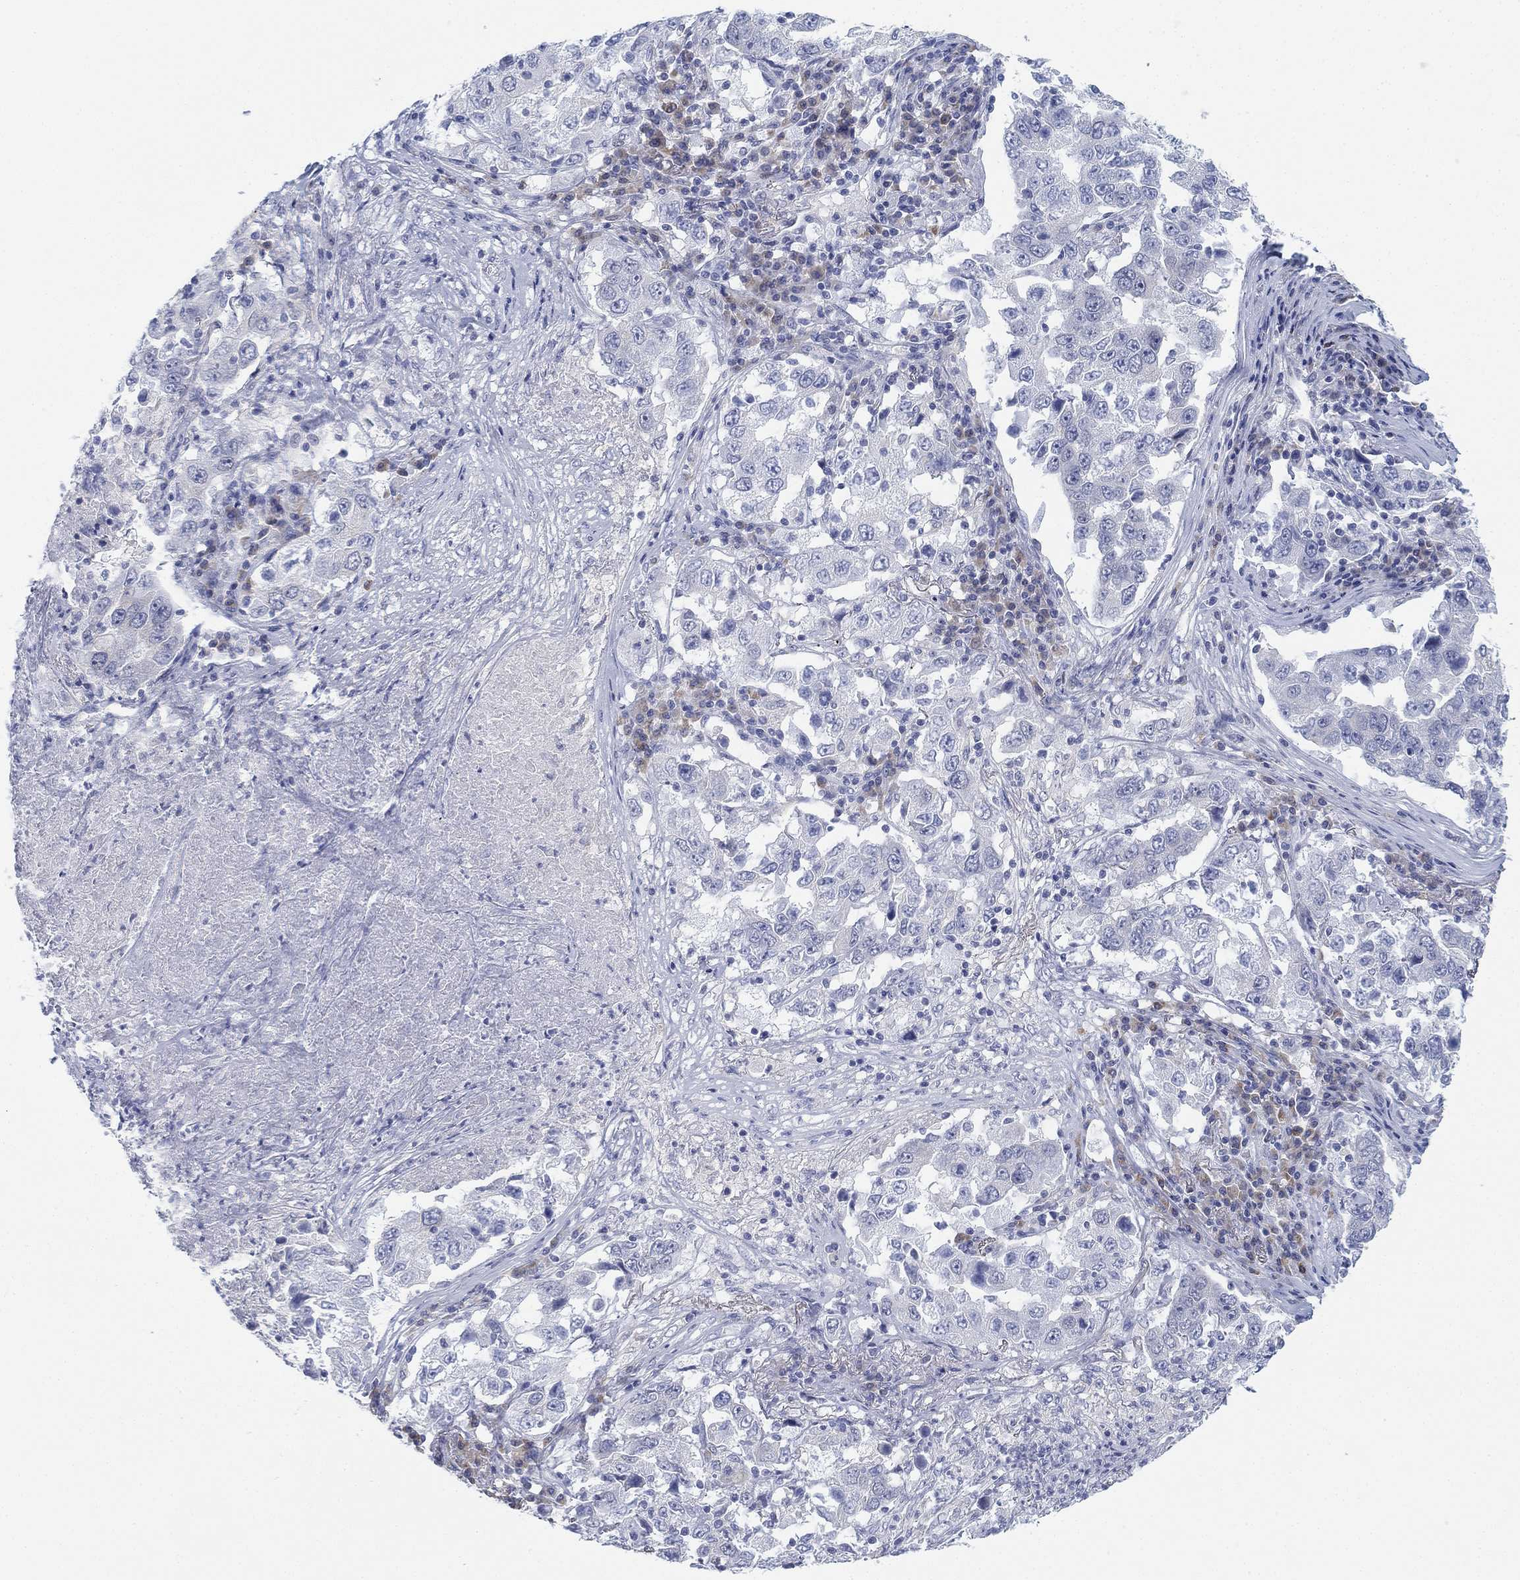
{"staining": {"intensity": "negative", "quantity": "none", "location": "none"}, "tissue": "lung cancer", "cell_type": "Tumor cells", "image_type": "cancer", "snomed": [{"axis": "morphology", "description": "Adenocarcinoma, NOS"}, {"axis": "topography", "description": "Lung"}], "caption": "DAB immunohistochemical staining of human lung cancer (adenocarcinoma) shows no significant positivity in tumor cells.", "gene": "GCNA", "patient": {"sex": "male", "age": 73}}